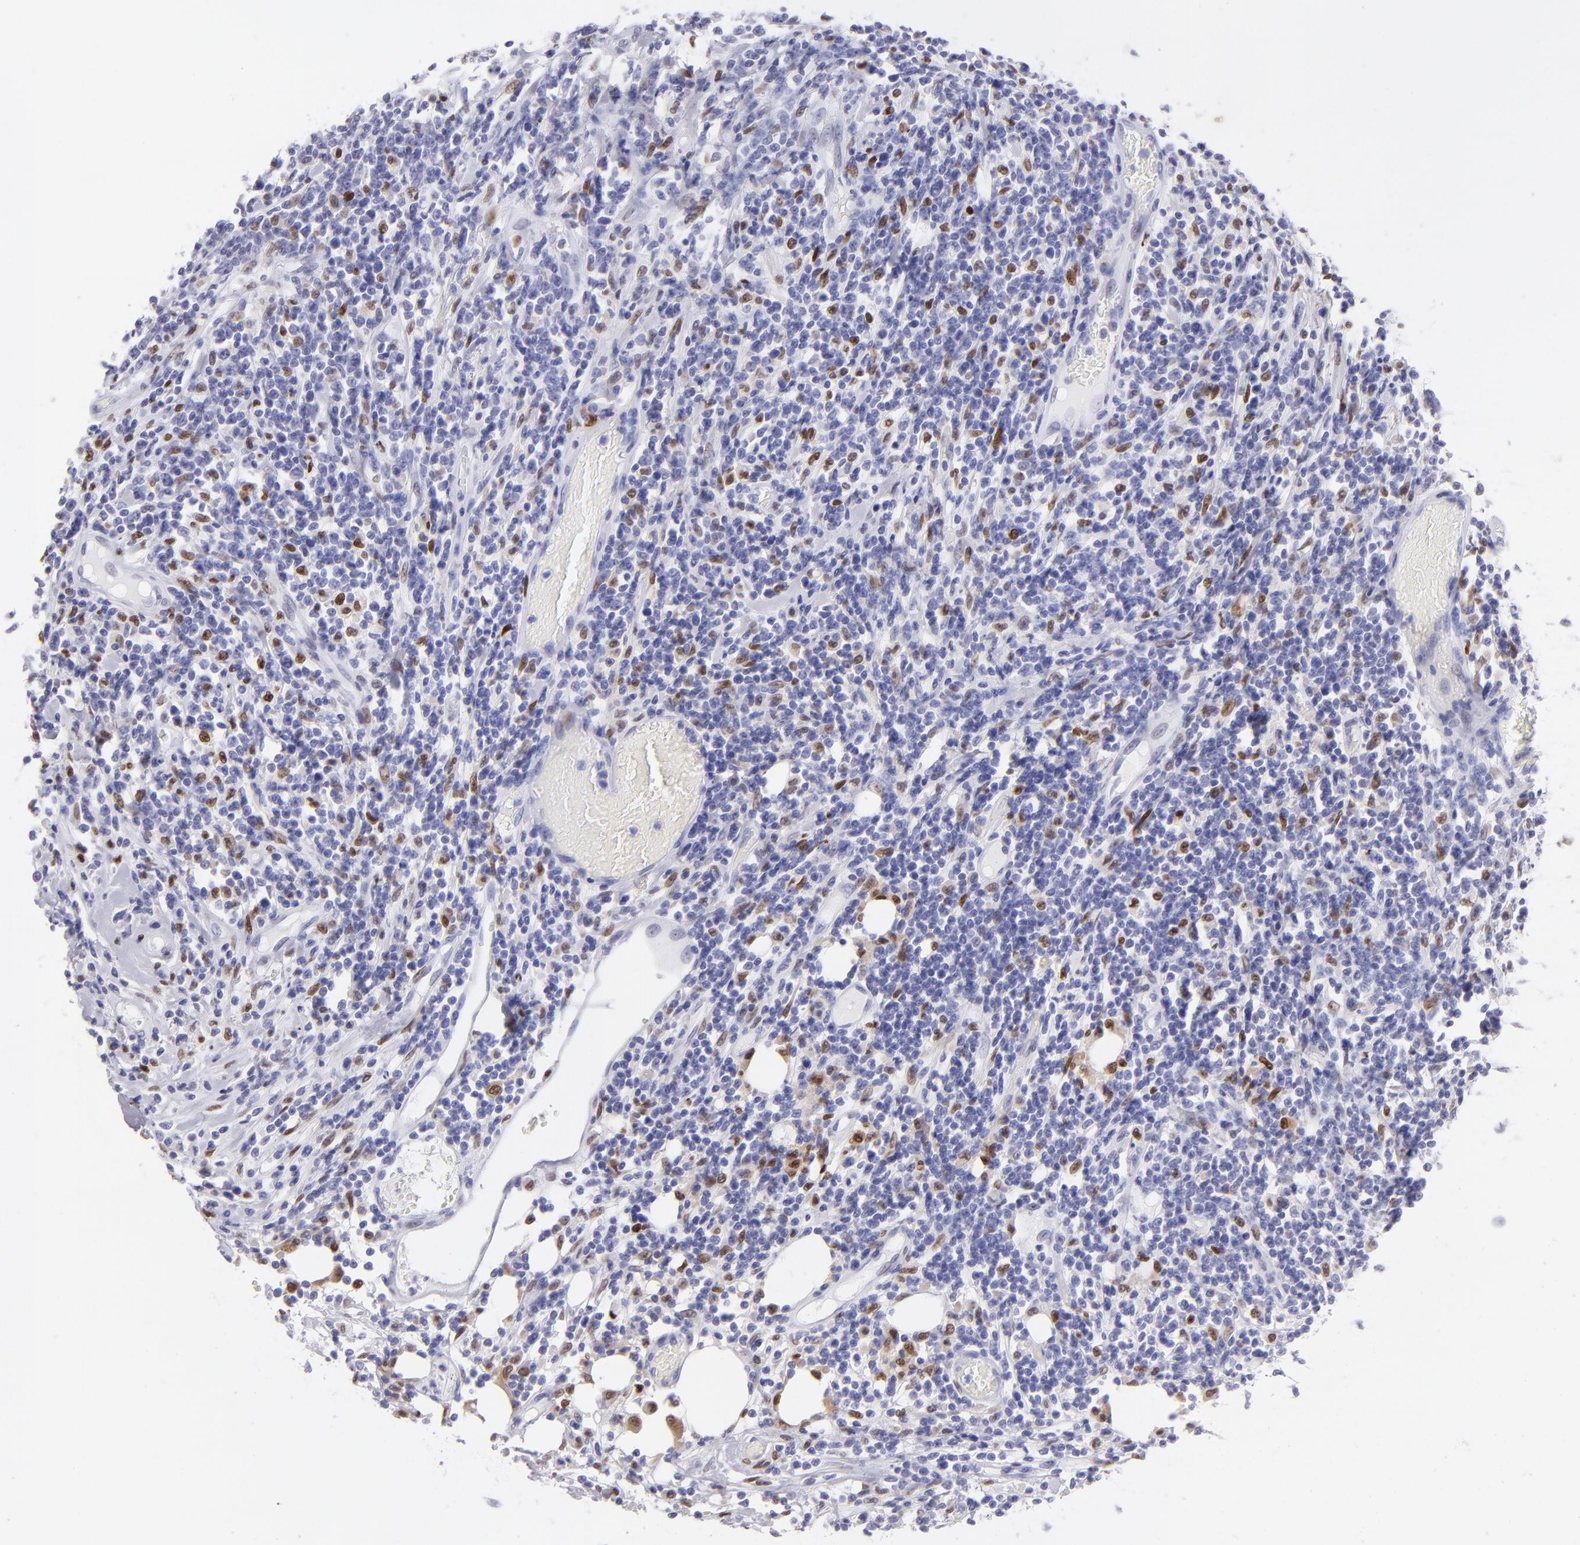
{"staining": {"intensity": "negative", "quantity": "none", "location": "none"}, "tissue": "lymphoma", "cell_type": "Tumor cells", "image_type": "cancer", "snomed": [{"axis": "morphology", "description": "Malignant lymphoma, non-Hodgkin's type, High grade"}, {"axis": "topography", "description": "Colon"}], "caption": "High magnification brightfield microscopy of malignant lymphoma, non-Hodgkin's type (high-grade) stained with DAB (3,3'-diaminobenzidine) (brown) and counterstained with hematoxylin (blue): tumor cells show no significant staining.", "gene": "MITF", "patient": {"sex": "male", "age": 82}}